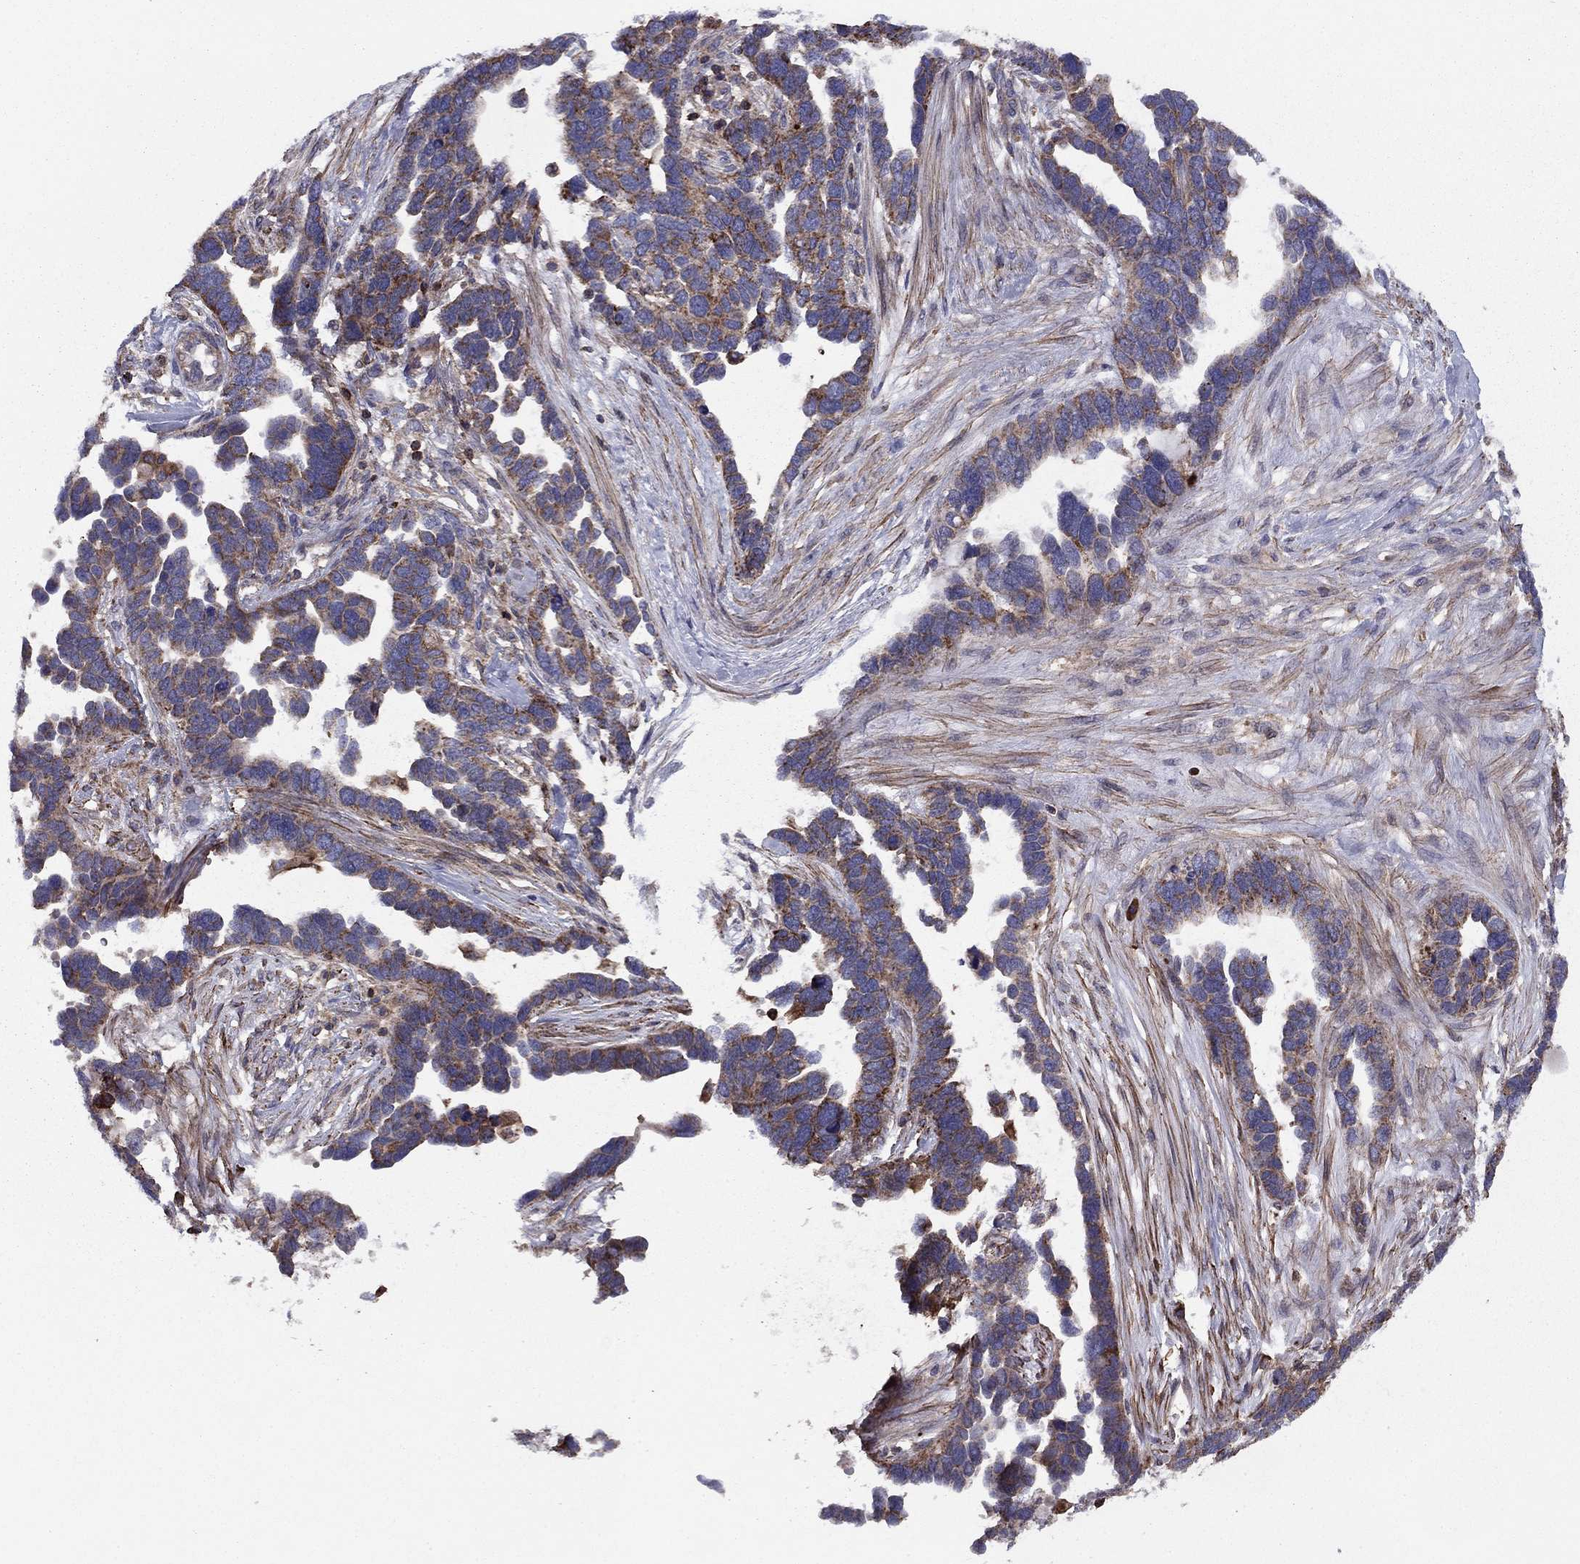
{"staining": {"intensity": "moderate", "quantity": "25%-75%", "location": "cytoplasmic/membranous"}, "tissue": "ovarian cancer", "cell_type": "Tumor cells", "image_type": "cancer", "snomed": [{"axis": "morphology", "description": "Cystadenocarcinoma, serous, NOS"}, {"axis": "topography", "description": "Ovary"}], "caption": "Moderate cytoplasmic/membranous staining for a protein is appreciated in about 25%-75% of tumor cells of ovarian cancer (serous cystadenocarcinoma) using immunohistochemistry (IHC).", "gene": "ALG6", "patient": {"sex": "female", "age": 54}}